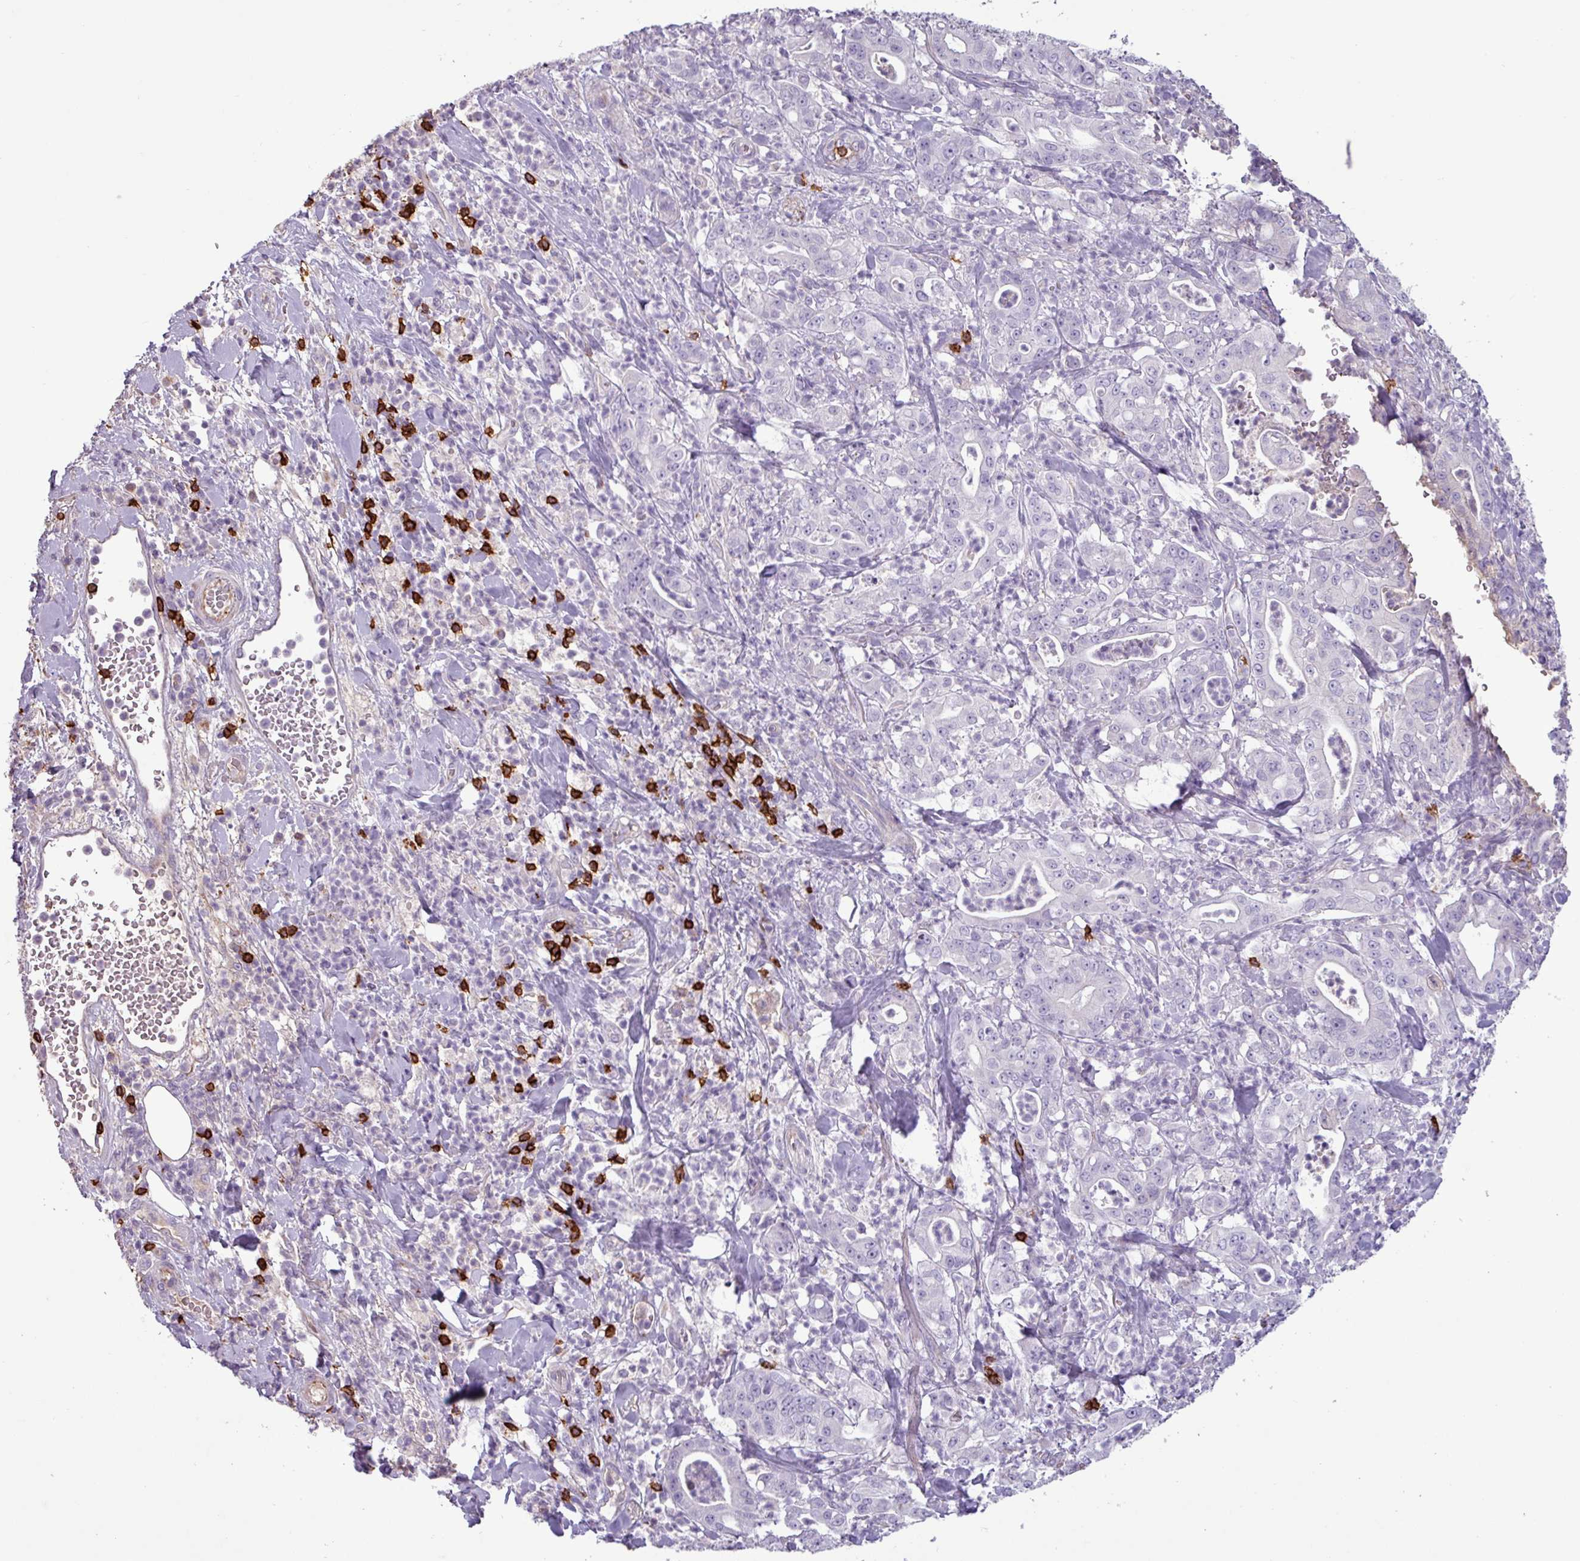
{"staining": {"intensity": "negative", "quantity": "none", "location": "none"}, "tissue": "pancreatic cancer", "cell_type": "Tumor cells", "image_type": "cancer", "snomed": [{"axis": "morphology", "description": "Adenocarcinoma, NOS"}, {"axis": "topography", "description": "Pancreas"}], "caption": "High magnification brightfield microscopy of pancreatic cancer stained with DAB (brown) and counterstained with hematoxylin (blue): tumor cells show no significant positivity. (DAB (3,3'-diaminobenzidine) IHC, high magnification).", "gene": "CD8A", "patient": {"sex": "male", "age": 71}}